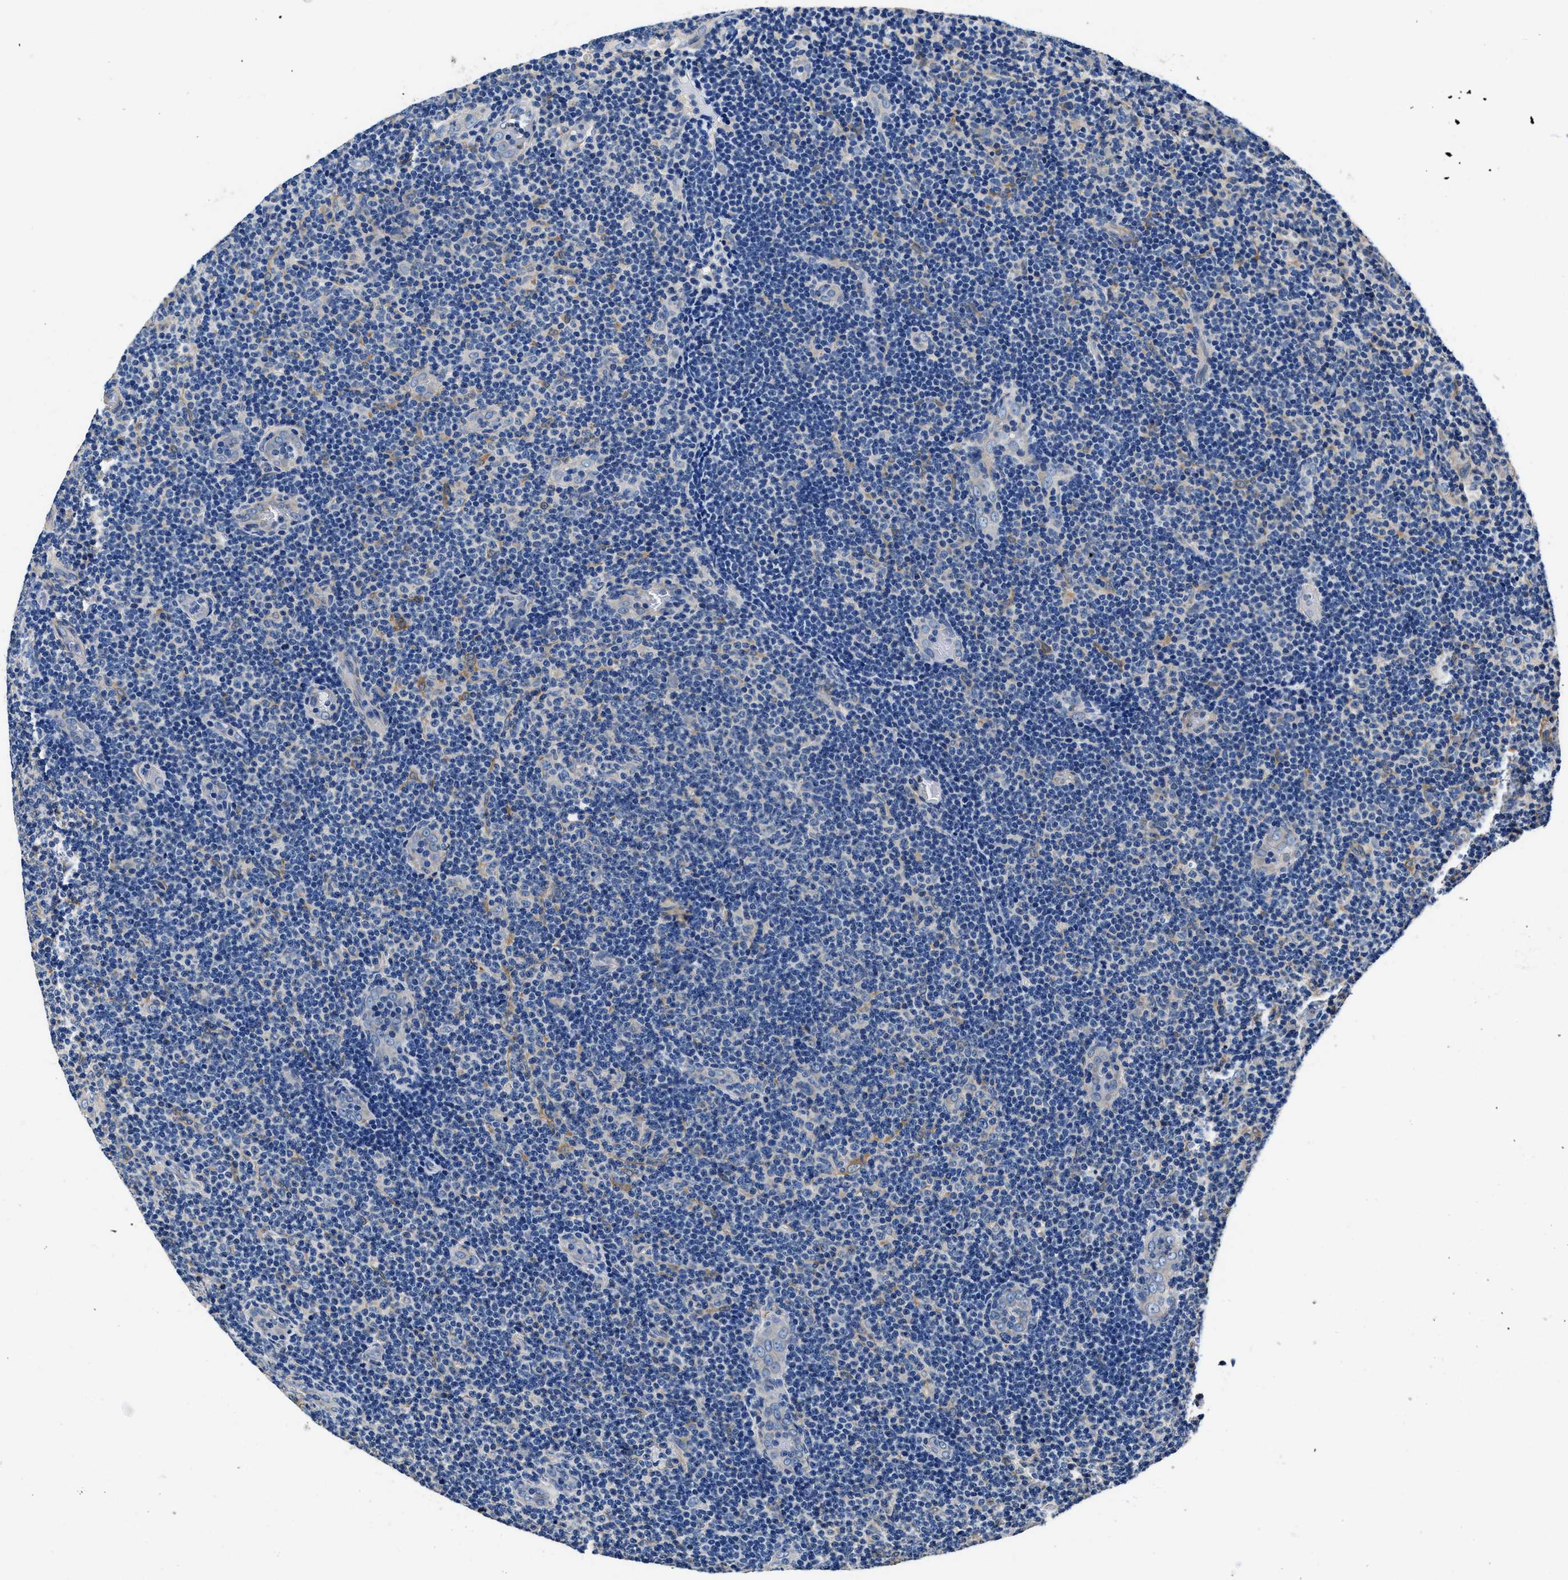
{"staining": {"intensity": "negative", "quantity": "none", "location": "none"}, "tissue": "lymphoma", "cell_type": "Tumor cells", "image_type": "cancer", "snomed": [{"axis": "morphology", "description": "Malignant lymphoma, non-Hodgkin's type, Low grade"}, {"axis": "topography", "description": "Lymph node"}], "caption": "A high-resolution histopathology image shows immunohistochemistry staining of lymphoma, which shows no significant staining in tumor cells. The staining is performed using DAB brown chromogen with nuclei counter-stained in using hematoxylin.", "gene": "NEU1", "patient": {"sex": "male", "age": 83}}